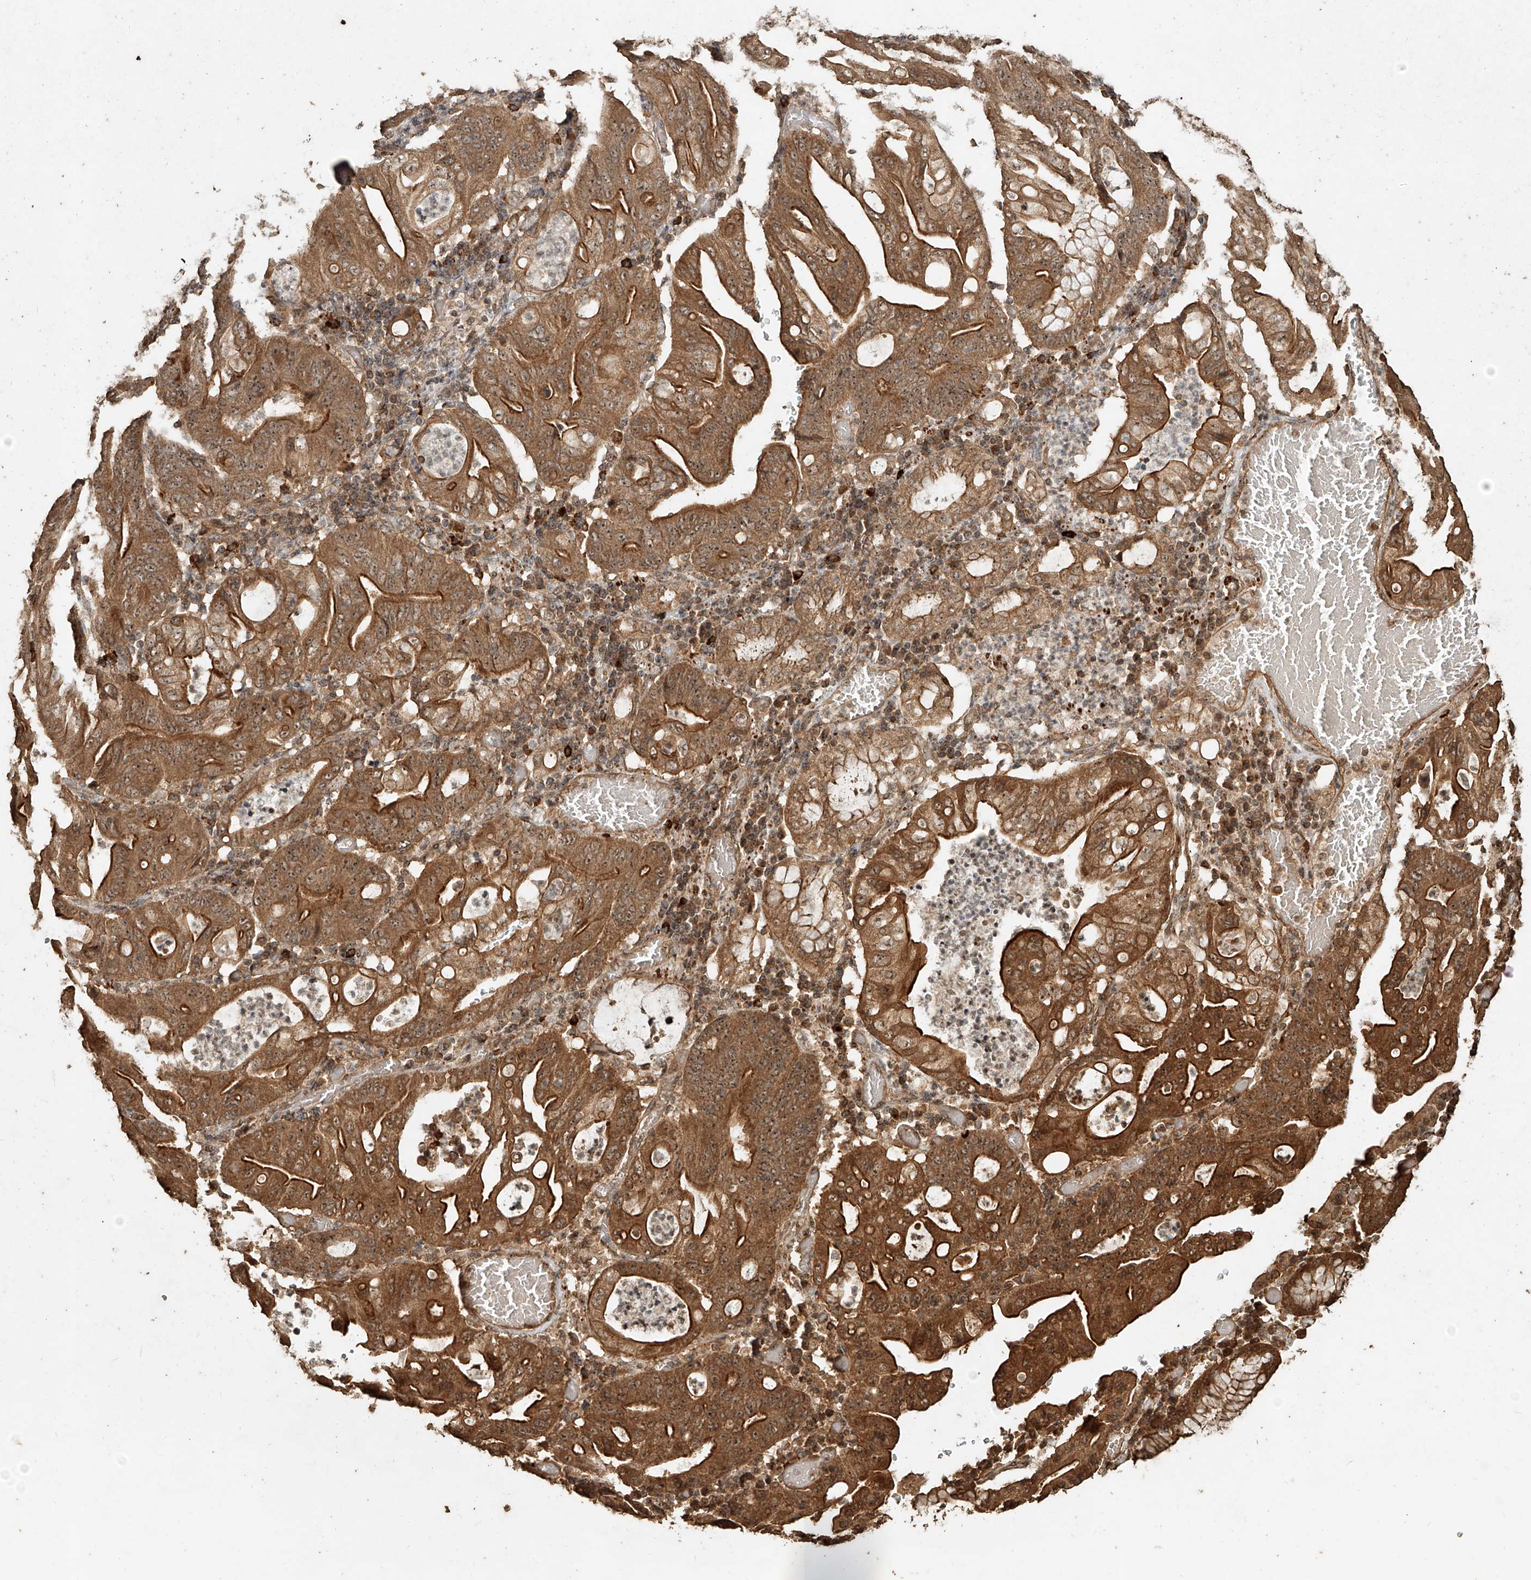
{"staining": {"intensity": "strong", "quantity": ">75%", "location": "cytoplasmic/membranous,nuclear"}, "tissue": "stomach cancer", "cell_type": "Tumor cells", "image_type": "cancer", "snomed": [{"axis": "morphology", "description": "Adenocarcinoma, NOS"}, {"axis": "topography", "description": "Stomach"}], "caption": "Immunohistochemistry (IHC) photomicrograph of neoplastic tissue: human adenocarcinoma (stomach) stained using IHC exhibits high levels of strong protein expression localized specifically in the cytoplasmic/membranous and nuclear of tumor cells, appearing as a cytoplasmic/membranous and nuclear brown color.", "gene": "ZNF660", "patient": {"sex": "female", "age": 73}}